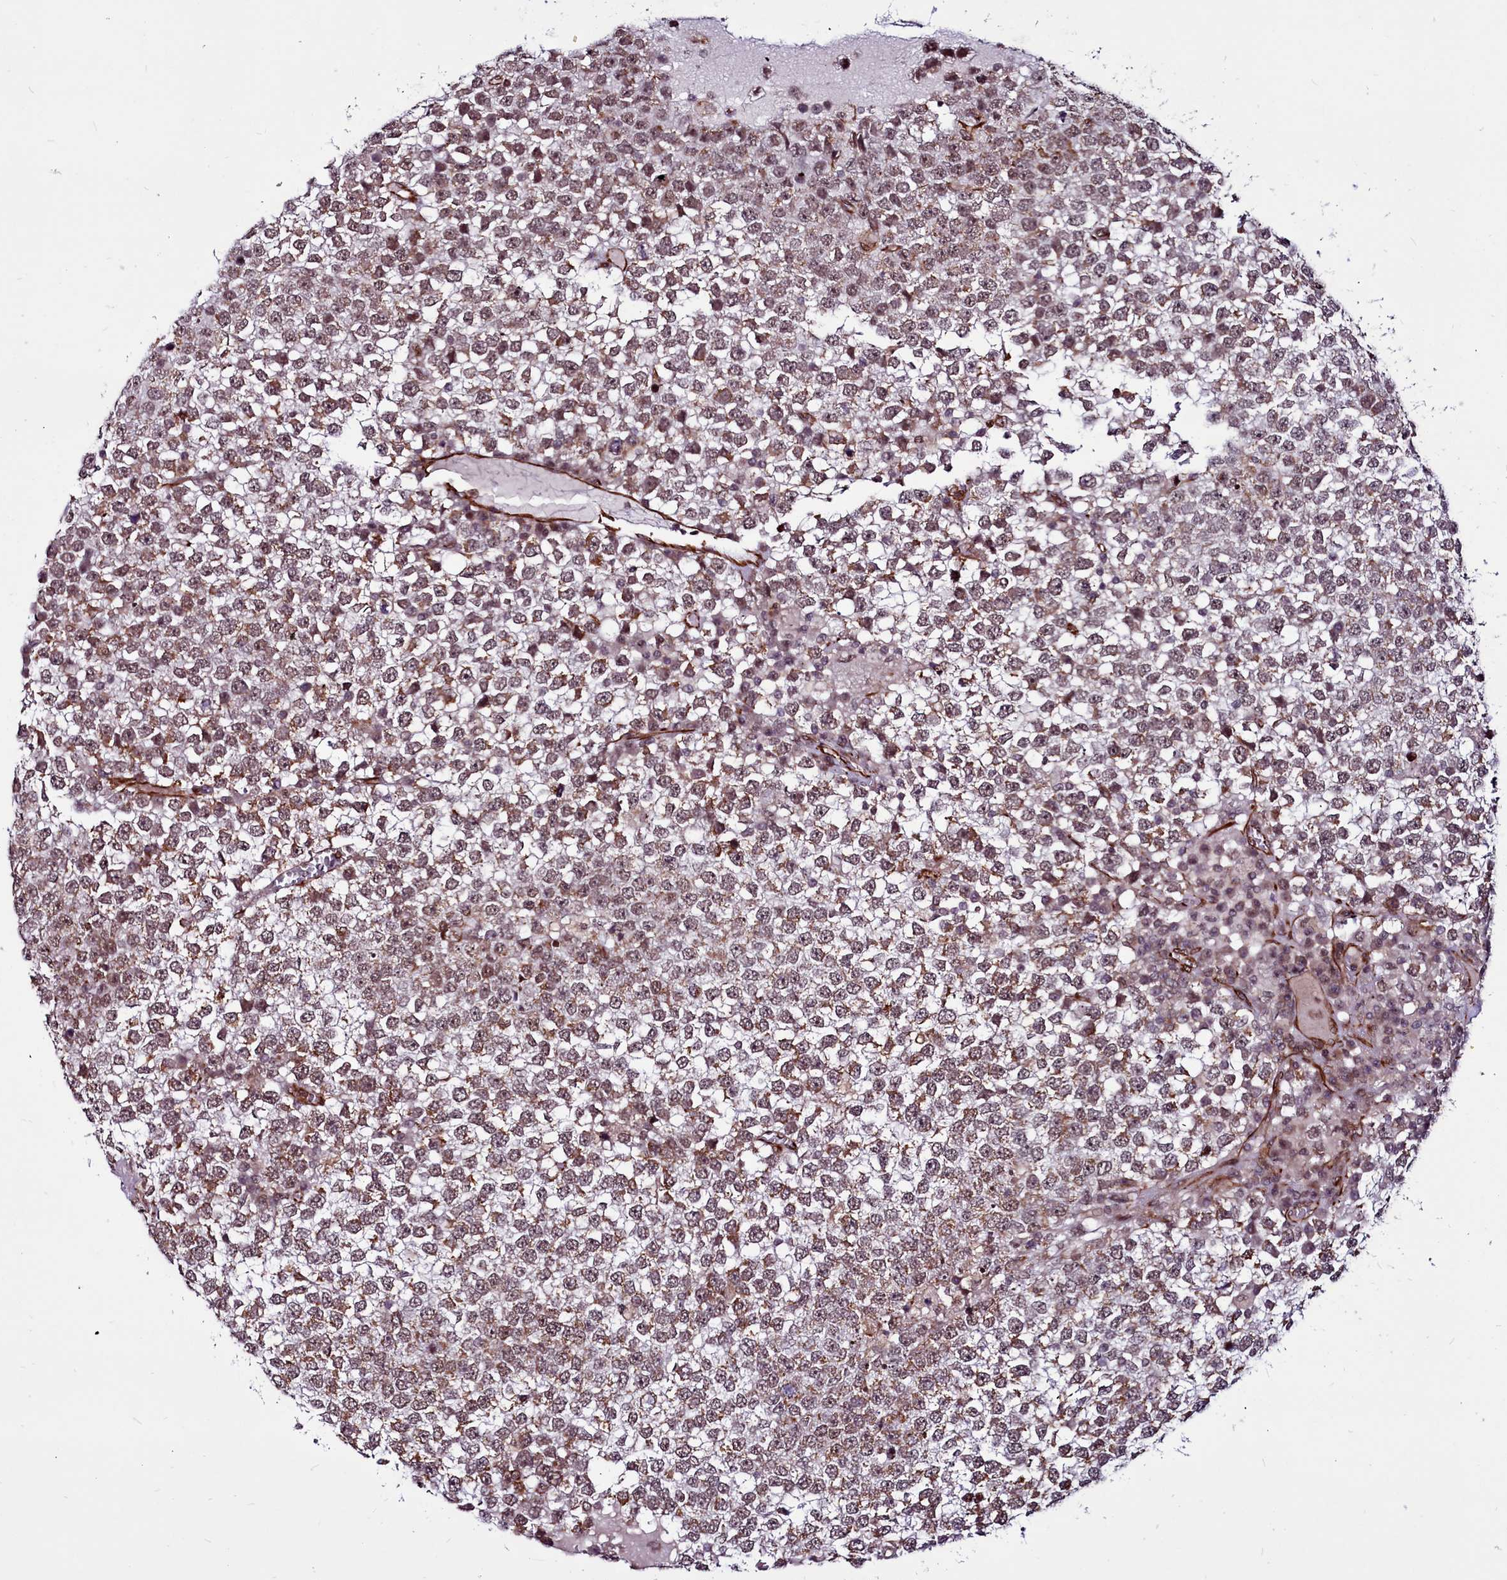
{"staining": {"intensity": "moderate", "quantity": "25%-75%", "location": "cytoplasmic/membranous"}, "tissue": "testis cancer", "cell_type": "Tumor cells", "image_type": "cancer", "snomed": [{"axis": "morphology", "description": "Seminoma, NOS"}, {"axis": "topography", "description": "Testis"}], "caption": "Tumor cells display moderate cytoplasmic/membranous expression in about 25%-75% of cells in seminoma (testis).", "gene": "CLK3", "patient": {"sex": "male", "age": 65}}